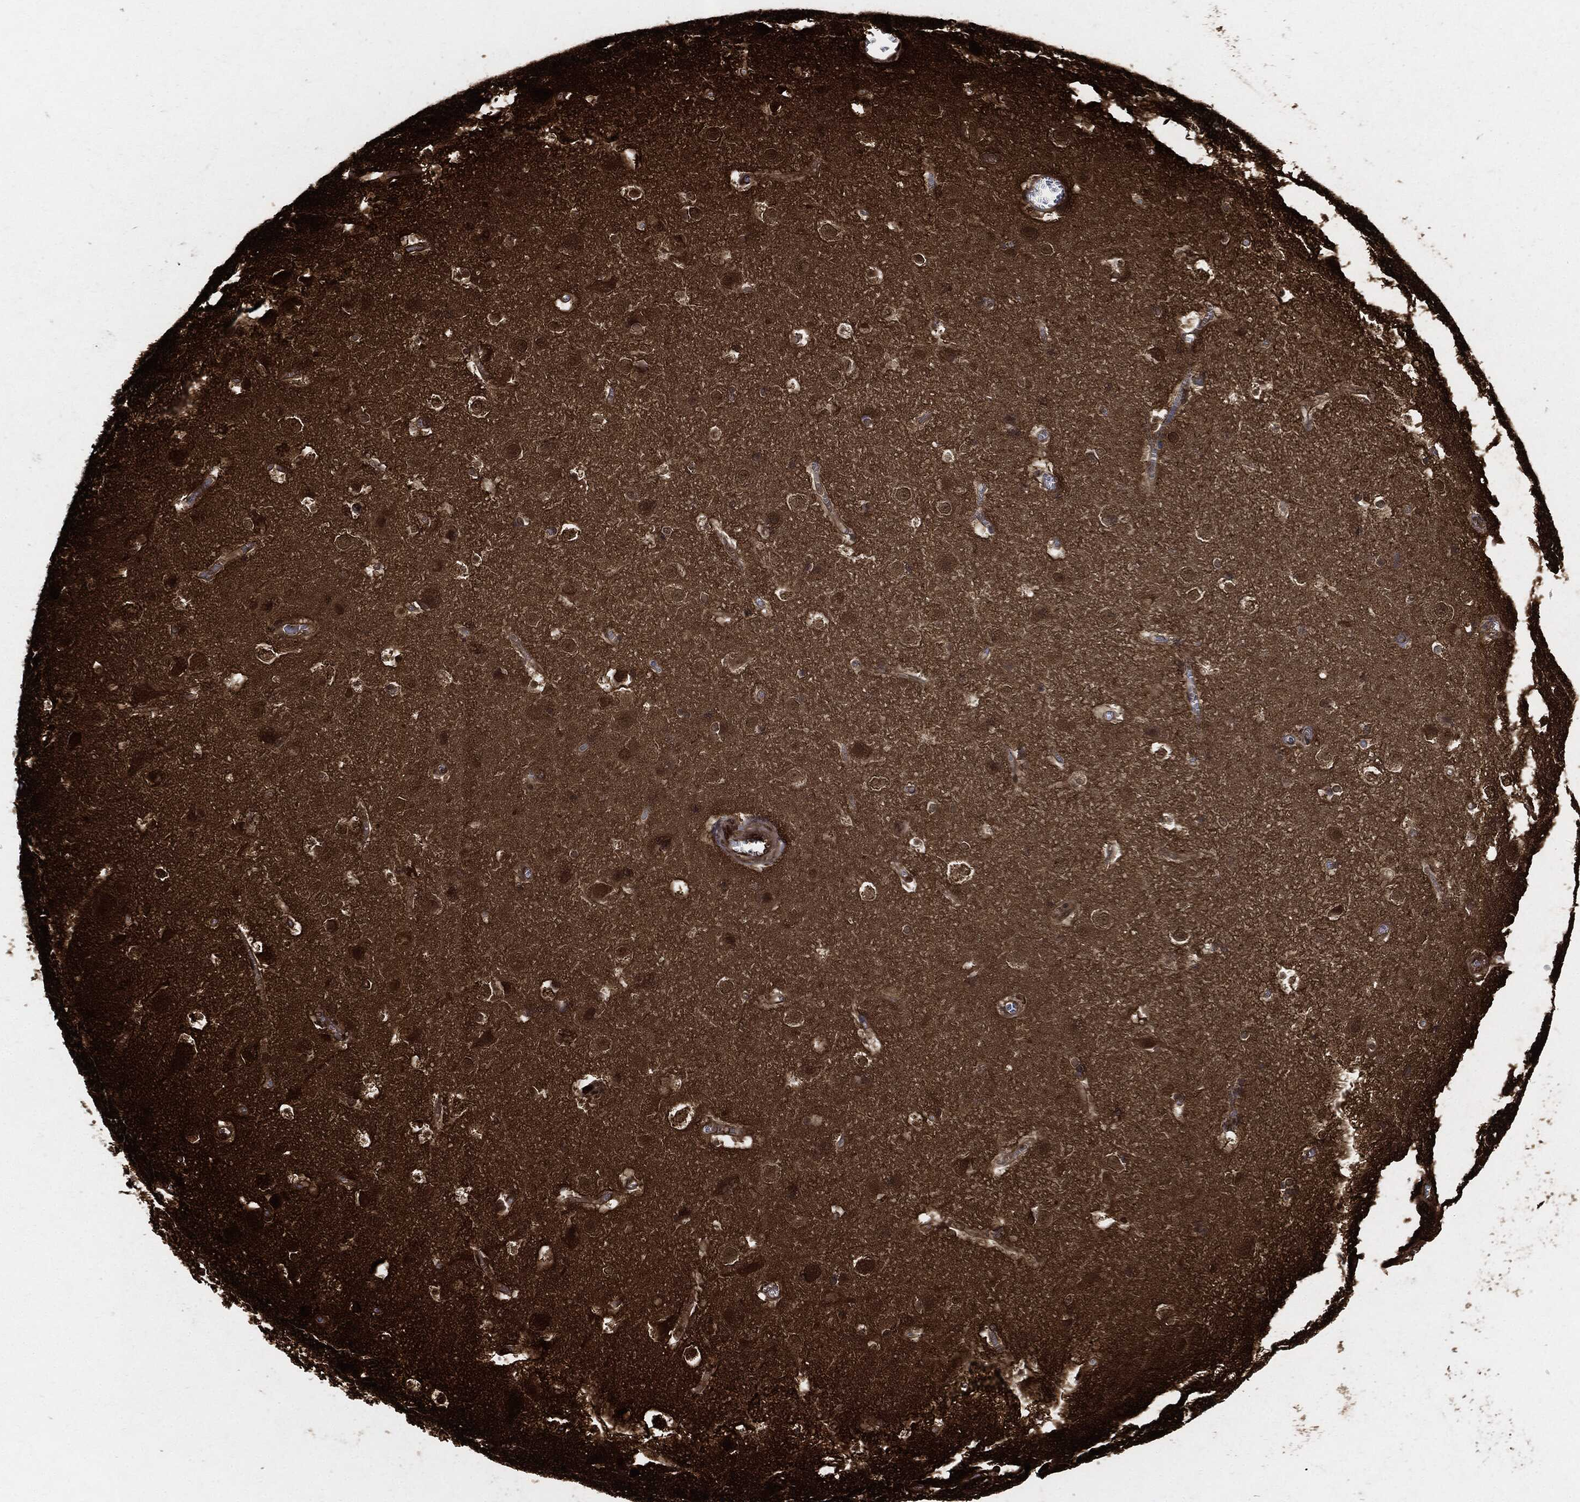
{"staining": {"intensity": "moderate", "quantity": ">75%", "location": "cytoplasmic/membranous"}, "tissue": "cerebral cortex", "cell_type": "Endothelial cells", "image_type": "normal", "snomed": [{"axis": "morphology", "description": "Normal tissue, NOS"}, {"axis": "topography", "description": "Cerebral cortex"}], "caption": "Cerebral cortex stained with DAB IHC demonstrates medium levels of moderate cytoplasmic/membranous expression in approximately >75% of endothelial cells. The protein is stained brown, and the nuclei are stained in blue (DAB (3,3'-diaminobenzidine) IHC with brightfield microscopy, high magnification).", "gene": "YWHAB", "patient": {"sex": "male", "age": 59}}